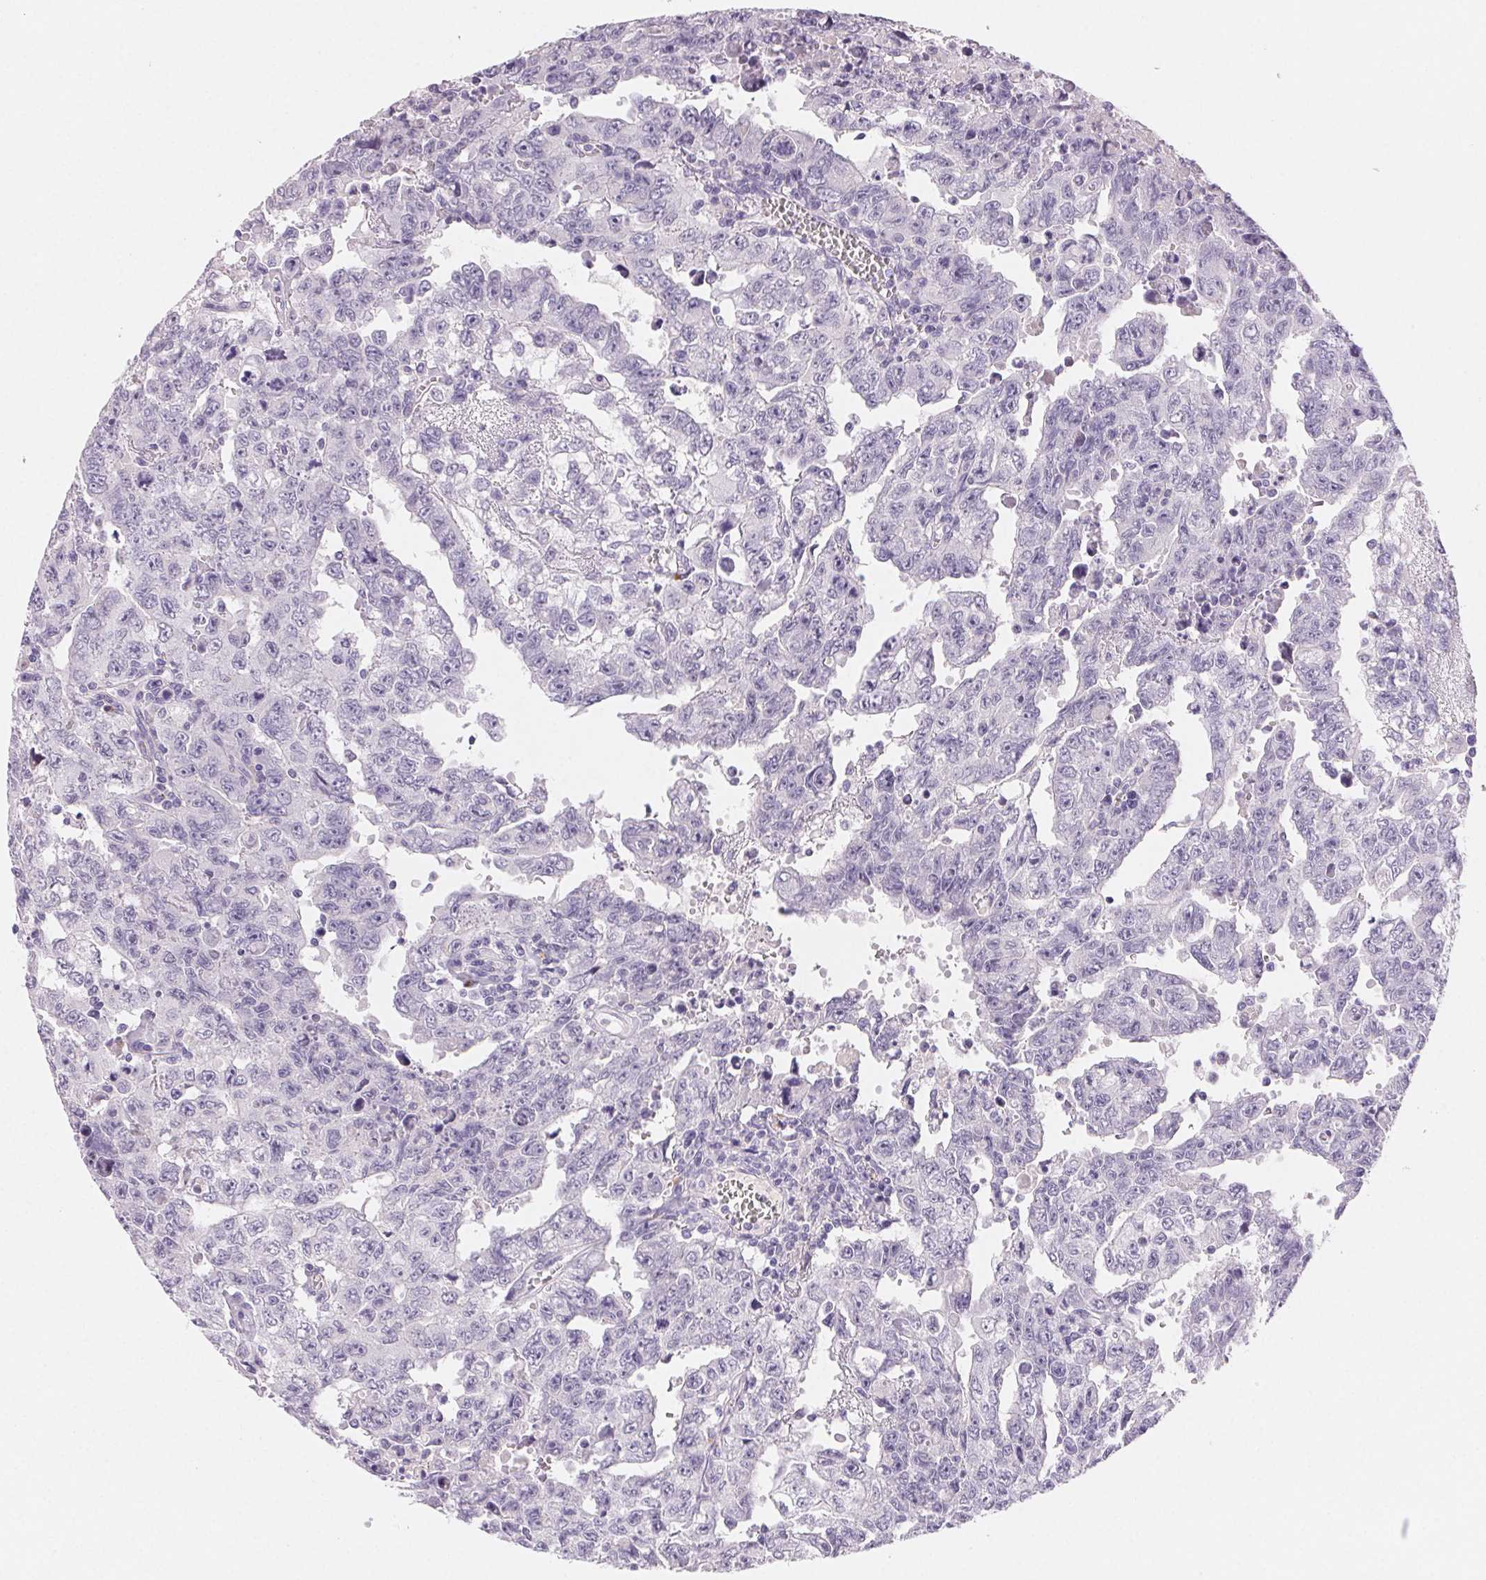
{"staining": {"intensity": "negative", "quantity": "none", "location": "none"}, "tissue": "testis cancer", "cell_type": "Tumor cells", "image_type": "cancer", "snomed": [{"axis": "morphology", "description": "Carcinoma, Embryonal, NOS"}, {"axis": "topography", "description": "Testis"}], "caption": "The histopathology image demonstrates no staining of tumor cells in testis cancer. Brightfield microscopy of immunohistochemistry (IHC) stained with DAB (brown) and hematoxylin (blue), captured at high magnification.", "gene": "BPIFB2", "patient": {"sex": "male", "age": 24}}